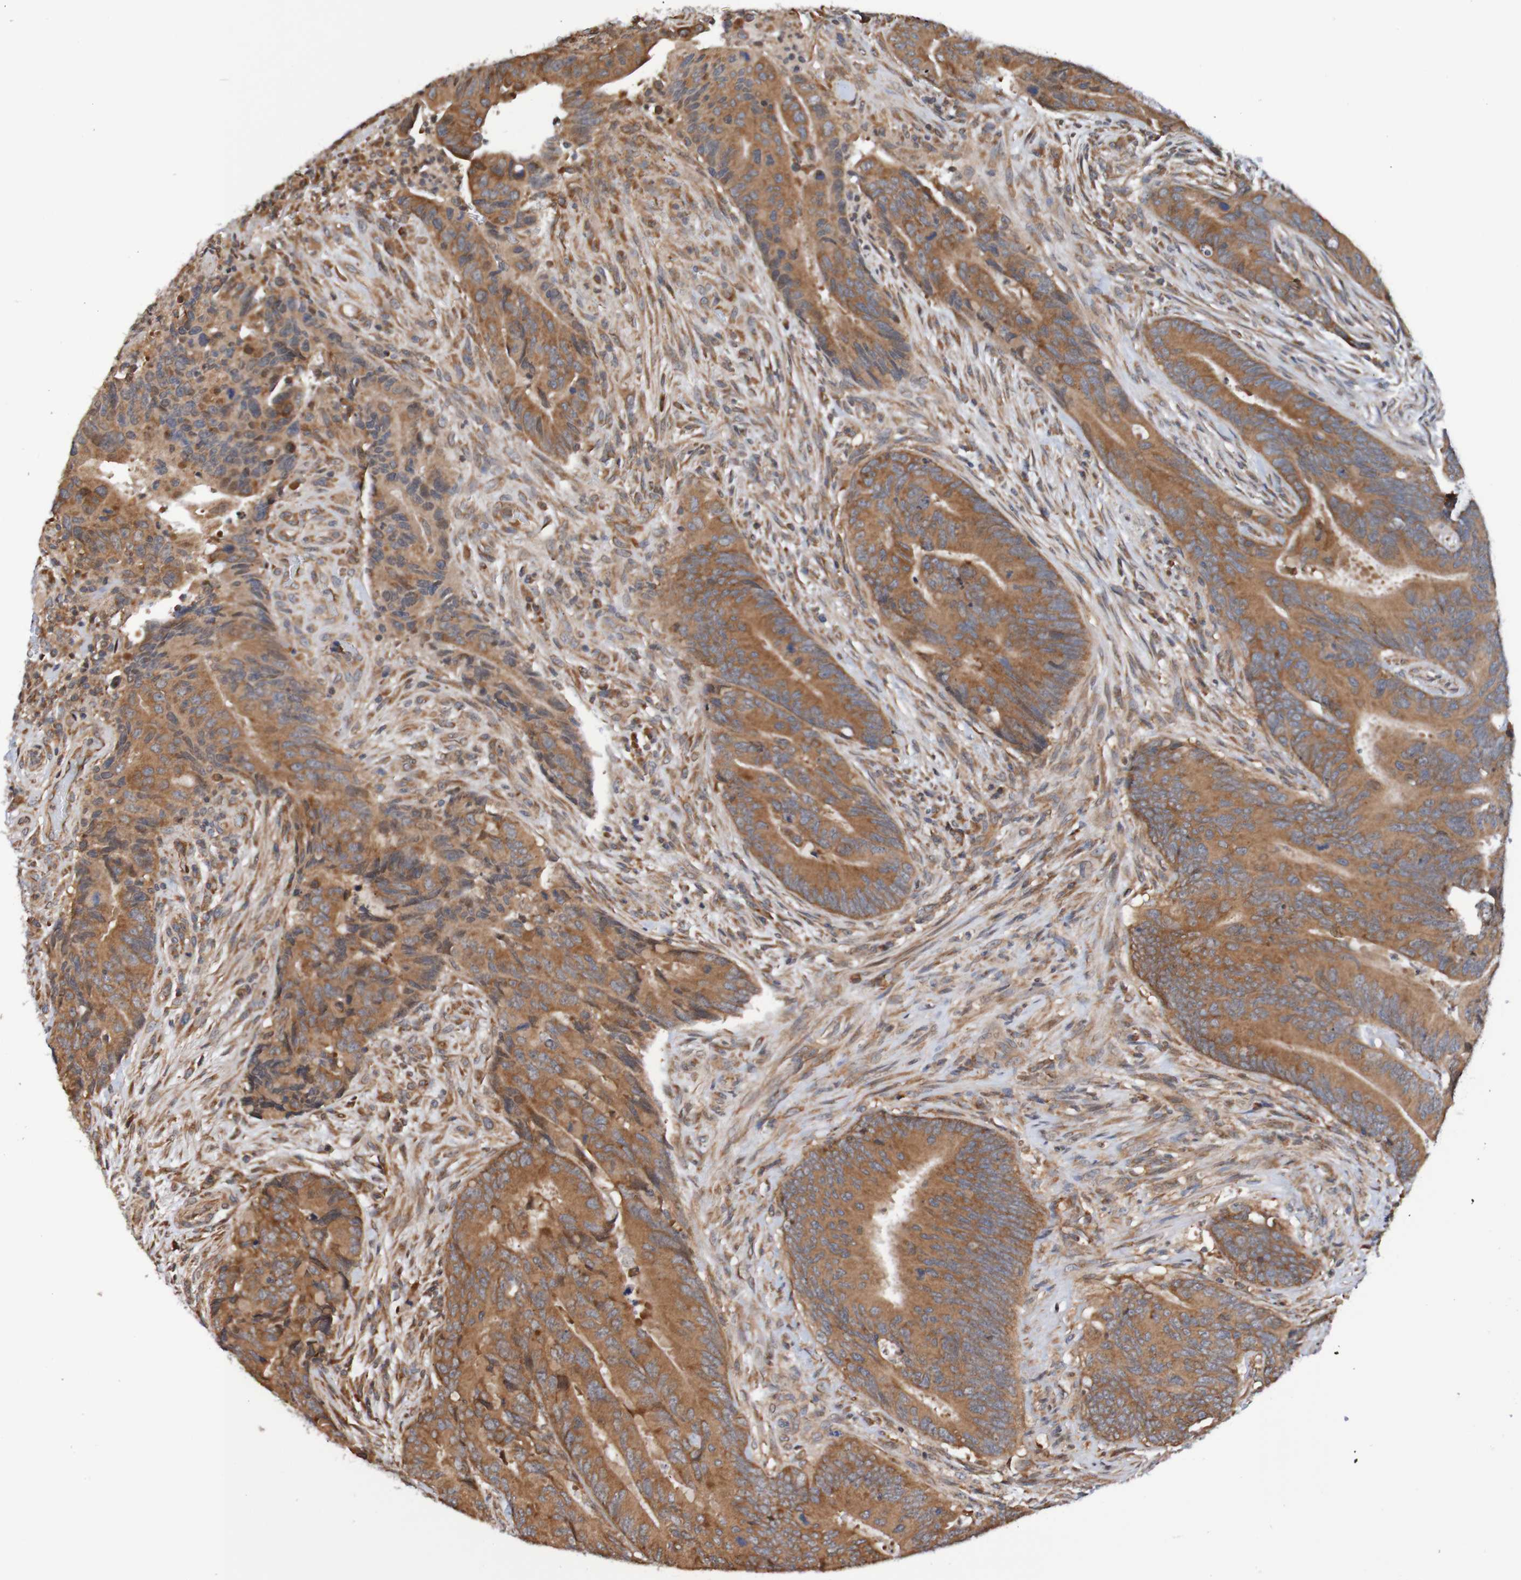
{"staining": {"intensity": "moderate", "quantity": ">75%", "location": "cytoplasmic/membranous"}, "tissue": "colorectal cancer", "cell_type": "Tumor cells", "image_type": "cancer", "snomed": [{"axis": "morphology", "description": "Normal tissue, NOS"}, {"axis": "morphology", "description": "Adenocarcinoma, NOS"}, {"axis": "topography", "description": "Colon"}], "caption": "Immunohistochemistry staining of colorectal adenocarcinoma, which demonstrates medium levels of moderate cytoplasmic/membranous positivity in about >75% of tumor cells indicating moderate cytoplasmic/membranous protein positivity. The staining was performed using DAB (brown) for protein detection and nuclei were counterstained in hematoxylin (blue).", "gene": "AXIN1", "patient": {"sex": "male", "age": 56}}